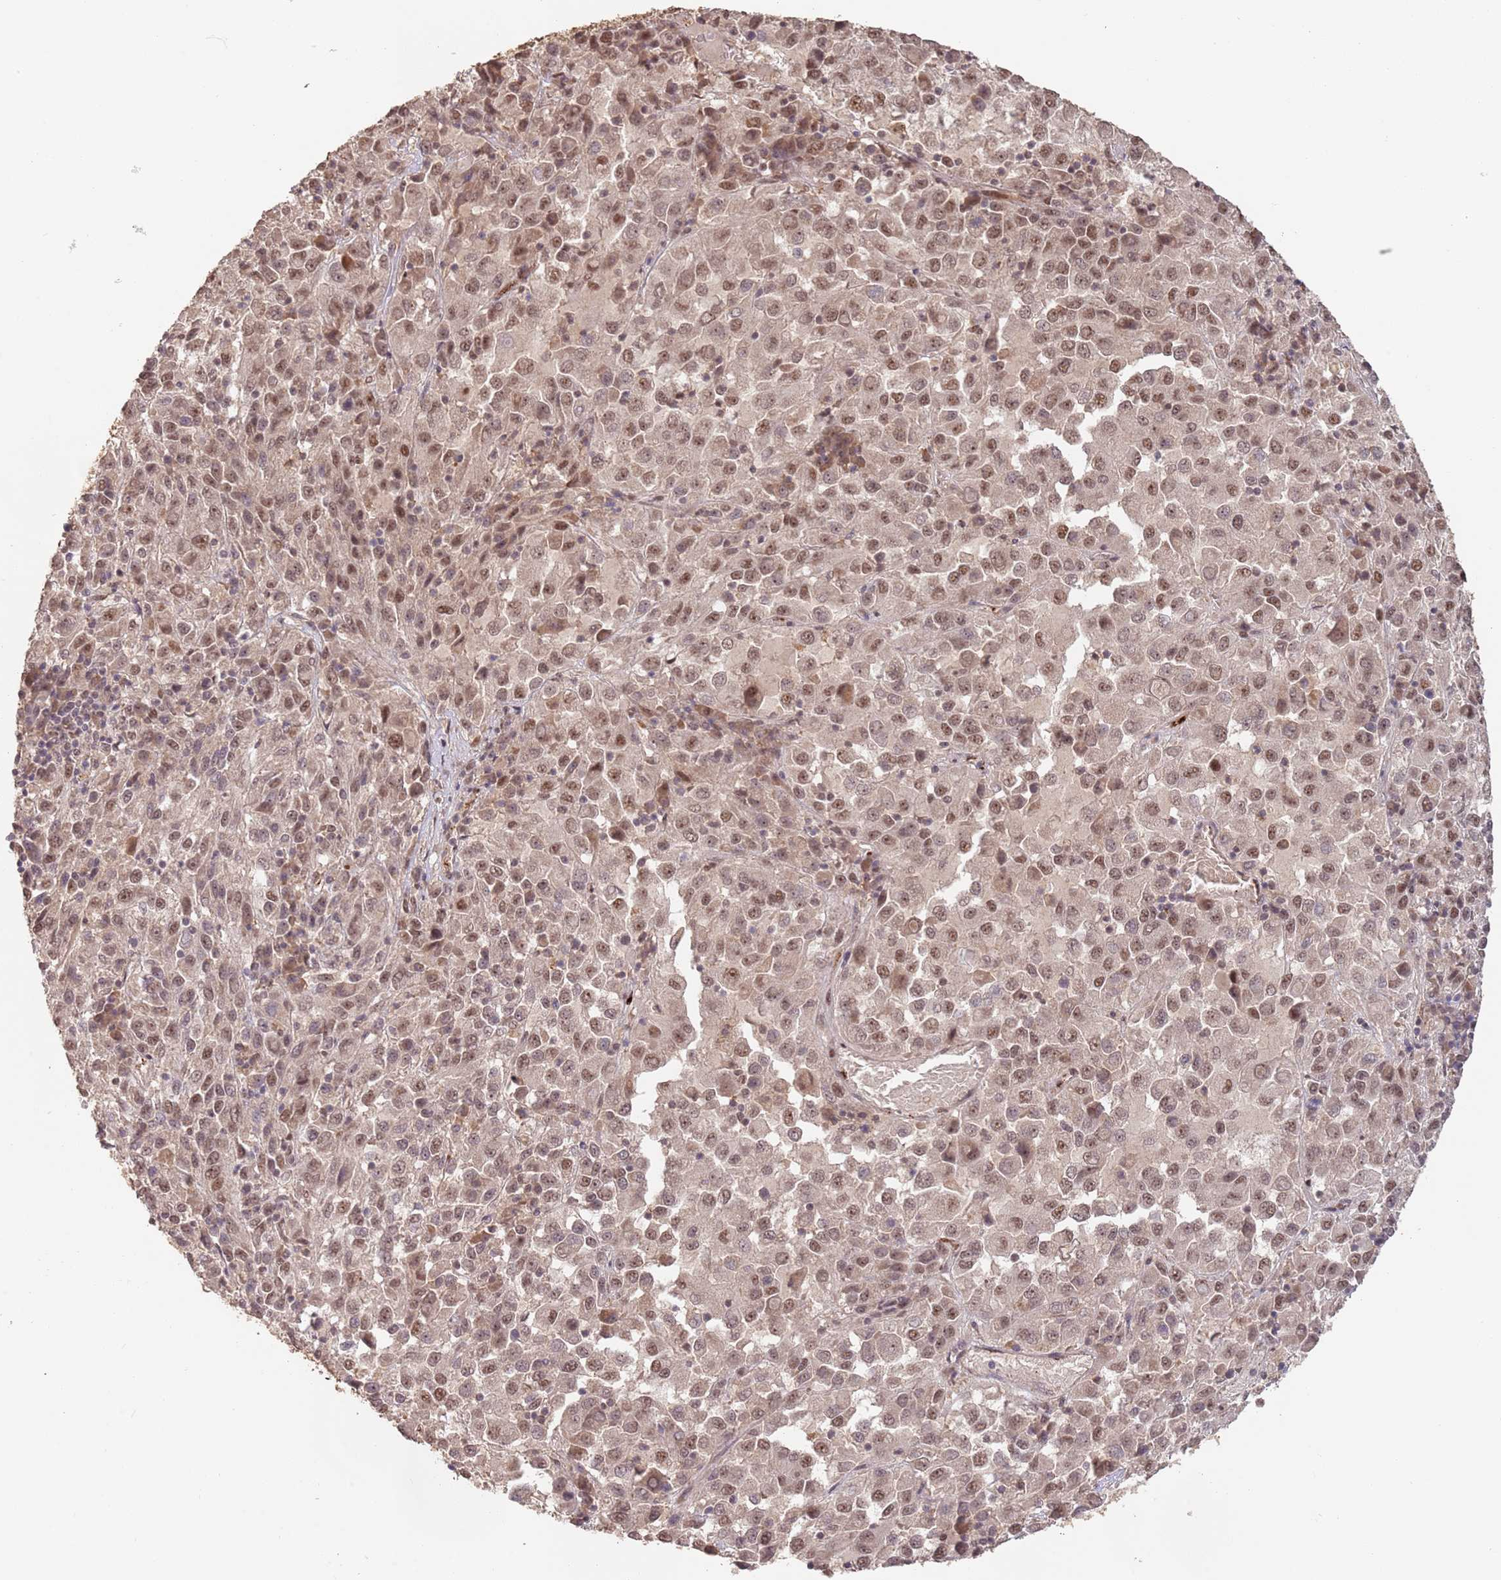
{"staining": {"intensity": "moderate", "quantity": ">75%", "location": "nuclear"}, "tissue": "melanoma", "cell_type": "Tumor cells", "image_type": "cancer", "snomed": [{"axis": "morphology", "description": "Malignant melanoma, Metastatic site"}, {"axis": "topography", "description": "Lung"}], "caption": "Protein staining by immunohistochemistry exhibits moderate nuclear positivity in about >75% of tumor cells in malignant melanoma (metastatic site). (brown staining indicates protein expression, while blue staining denotes nuclei).", "gene": "RFXANK", "patient": {"sex": "male", "age": 64}}